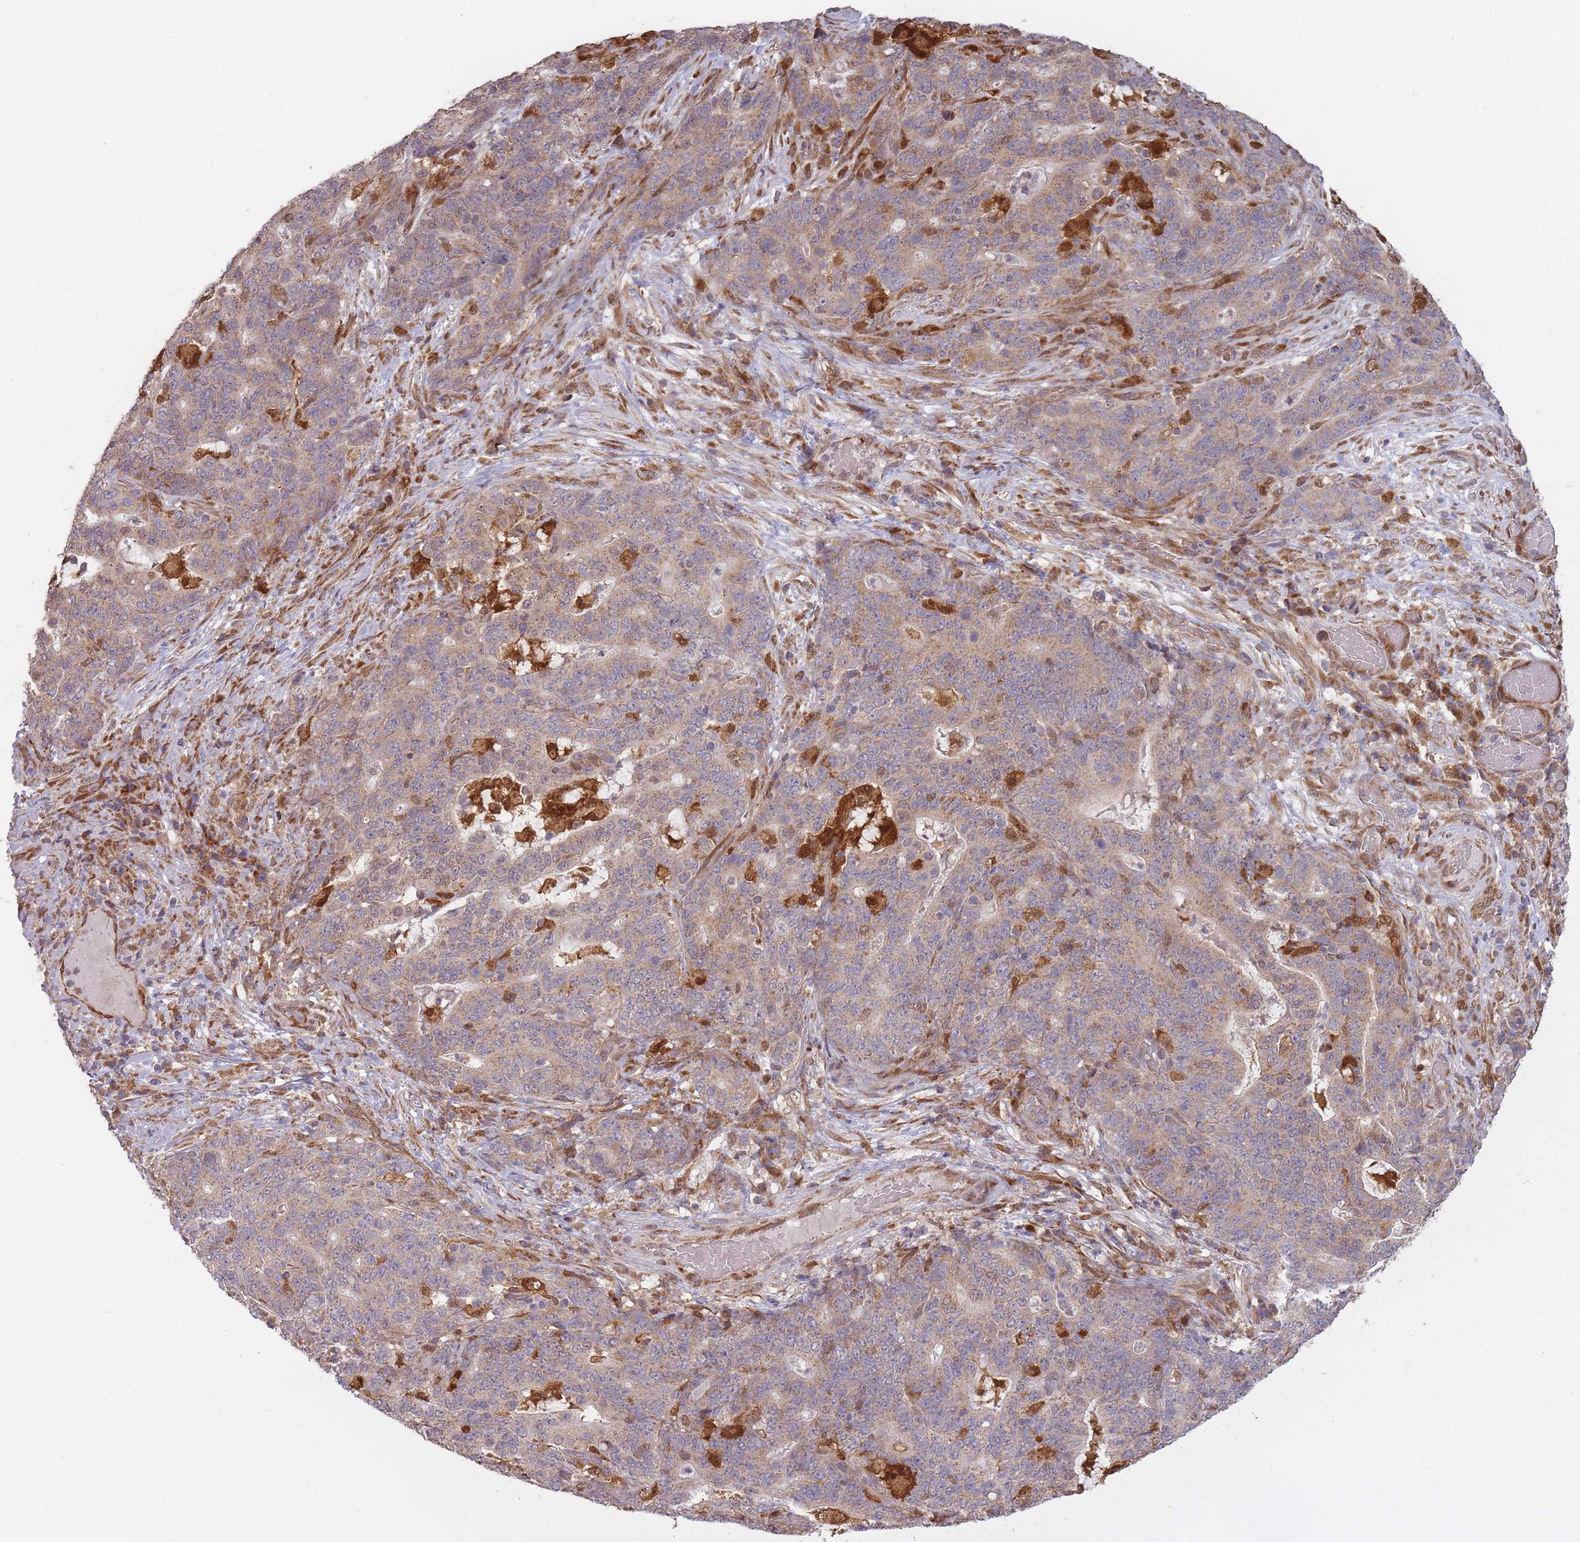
{"staining": {"intensity": "moderate", "quantity": "25%-75%", "location": "cytoplasmic/membranous"}, "tissue": "stomach cancer", "cell_type": "Tumor cells", "image_type": "cancer", "snomed": [{"axis": "morphology", "description": "Normal tissue, NOS"}, {"axis": "morphology", "description": "Adenocarcinoma, NOS"}, {"axis": "topography", "description": "Stomach"}], "caption": "Protein staining of stomach cancer (adenocarcinoma) tissue reveals moderate cytoplasmic/membranous staining in about 25%-75% of tumor cells. The protein of interest is shown in brown color, while the nuclei are stained blue.", "gene": "LGALS9", "patient": {"sex": "female", "age": 64}}